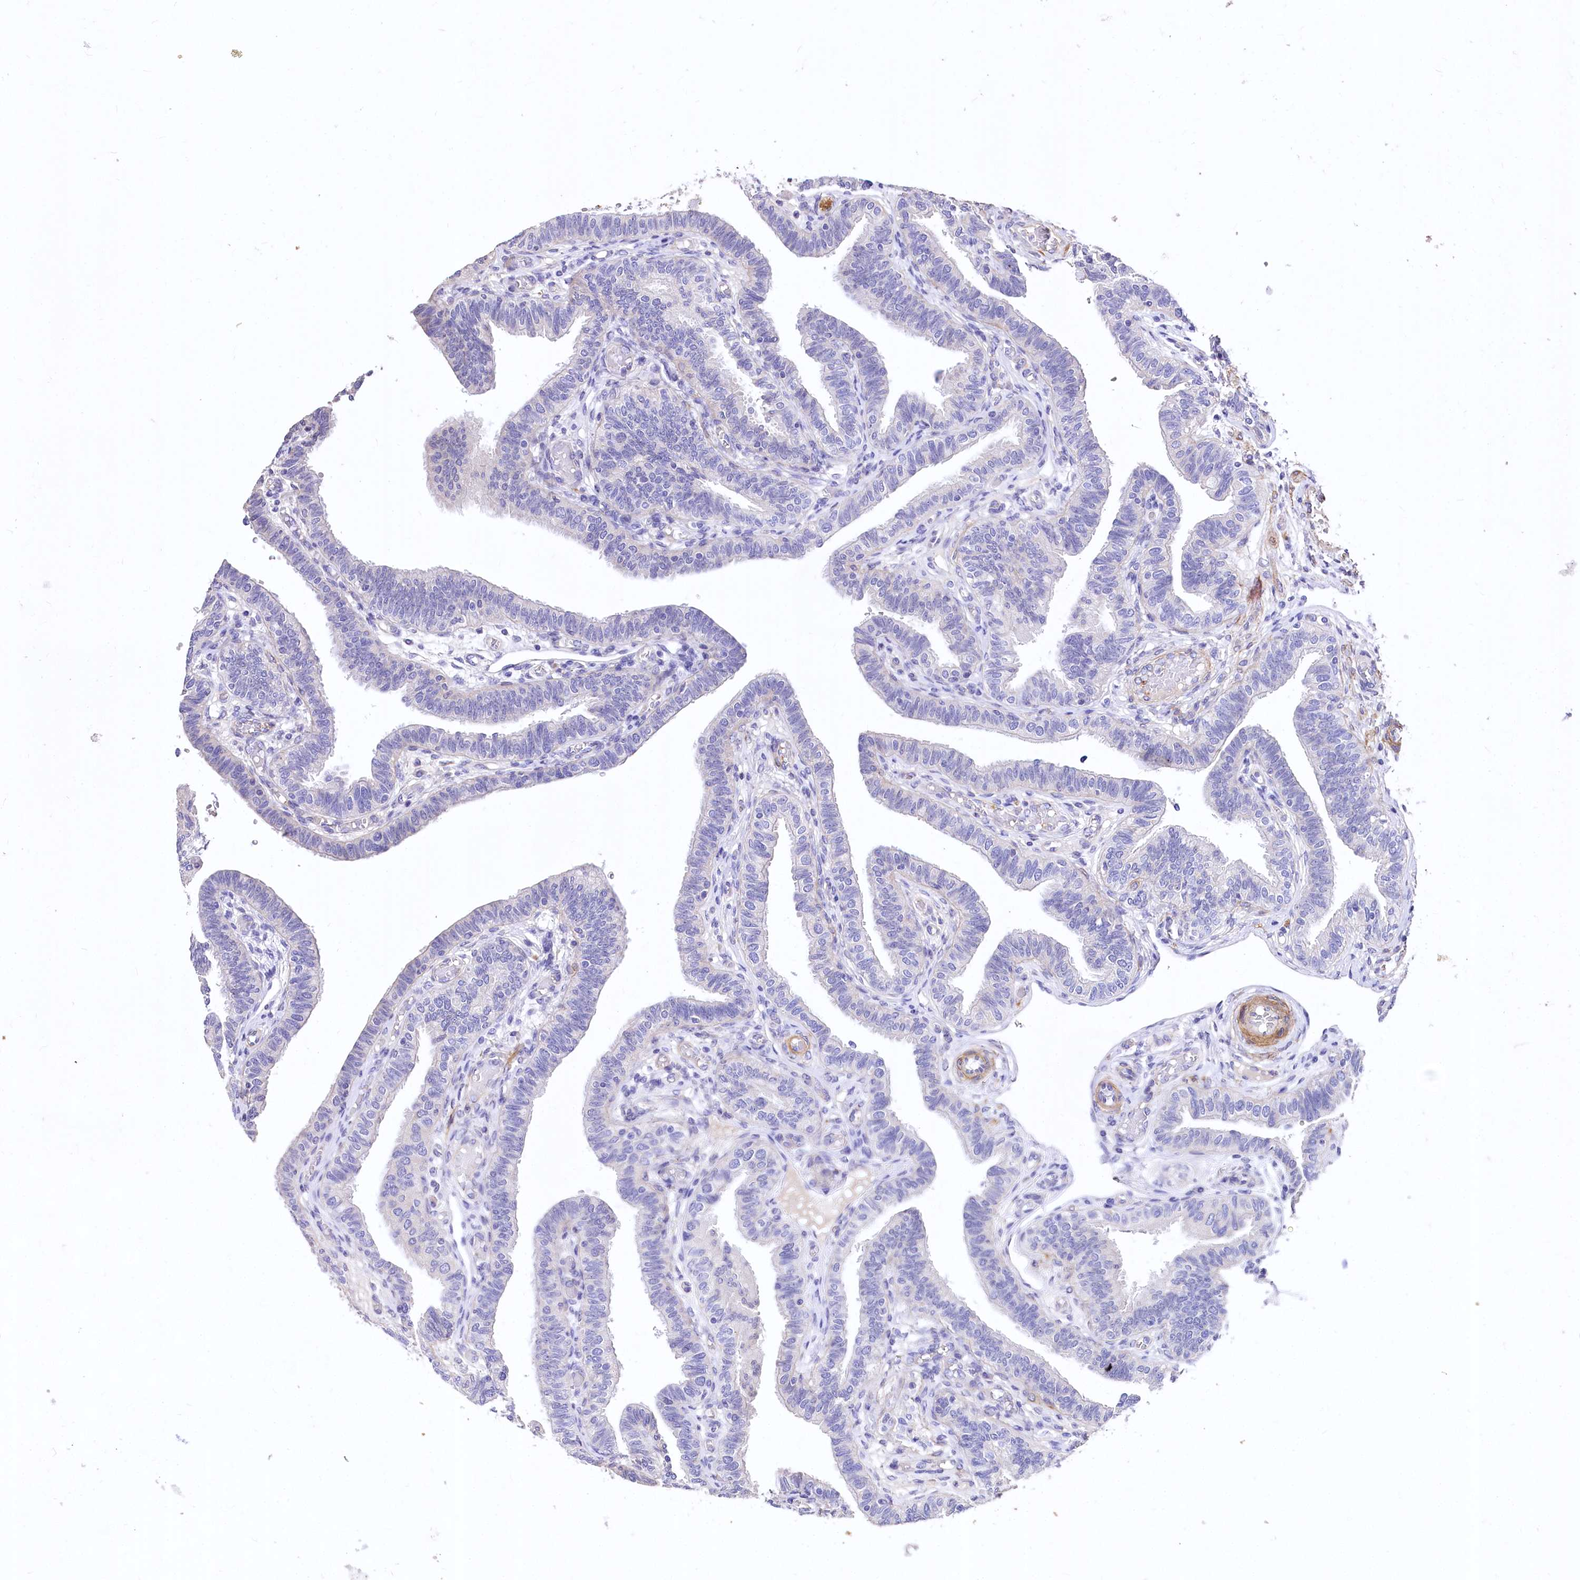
{"staining": {"intensity": "negative", "quantity": "none", "location": "none"}, "tissue": "fallopian tube", "cell_type": "Glandular cells", "image_type": "normal", "snomed": [{"axis": "morphology", "description": "Normal tissue, NOS"}, {"axis": "topography", "description": "Fallopian tube"}], "caption": "Immunohistochemical staining of normal human fallopian tube exhibits no significant staining in glandular cells. (Stains: DAB (3,3'-diaminobenzidine) immunohistochemistry (IHC) with hematoxylin counter stain, Microscopy: brightfield microscopy at high magnification).", "gene": "RDH16", "patient": {"sex": "female", "age": 39}}